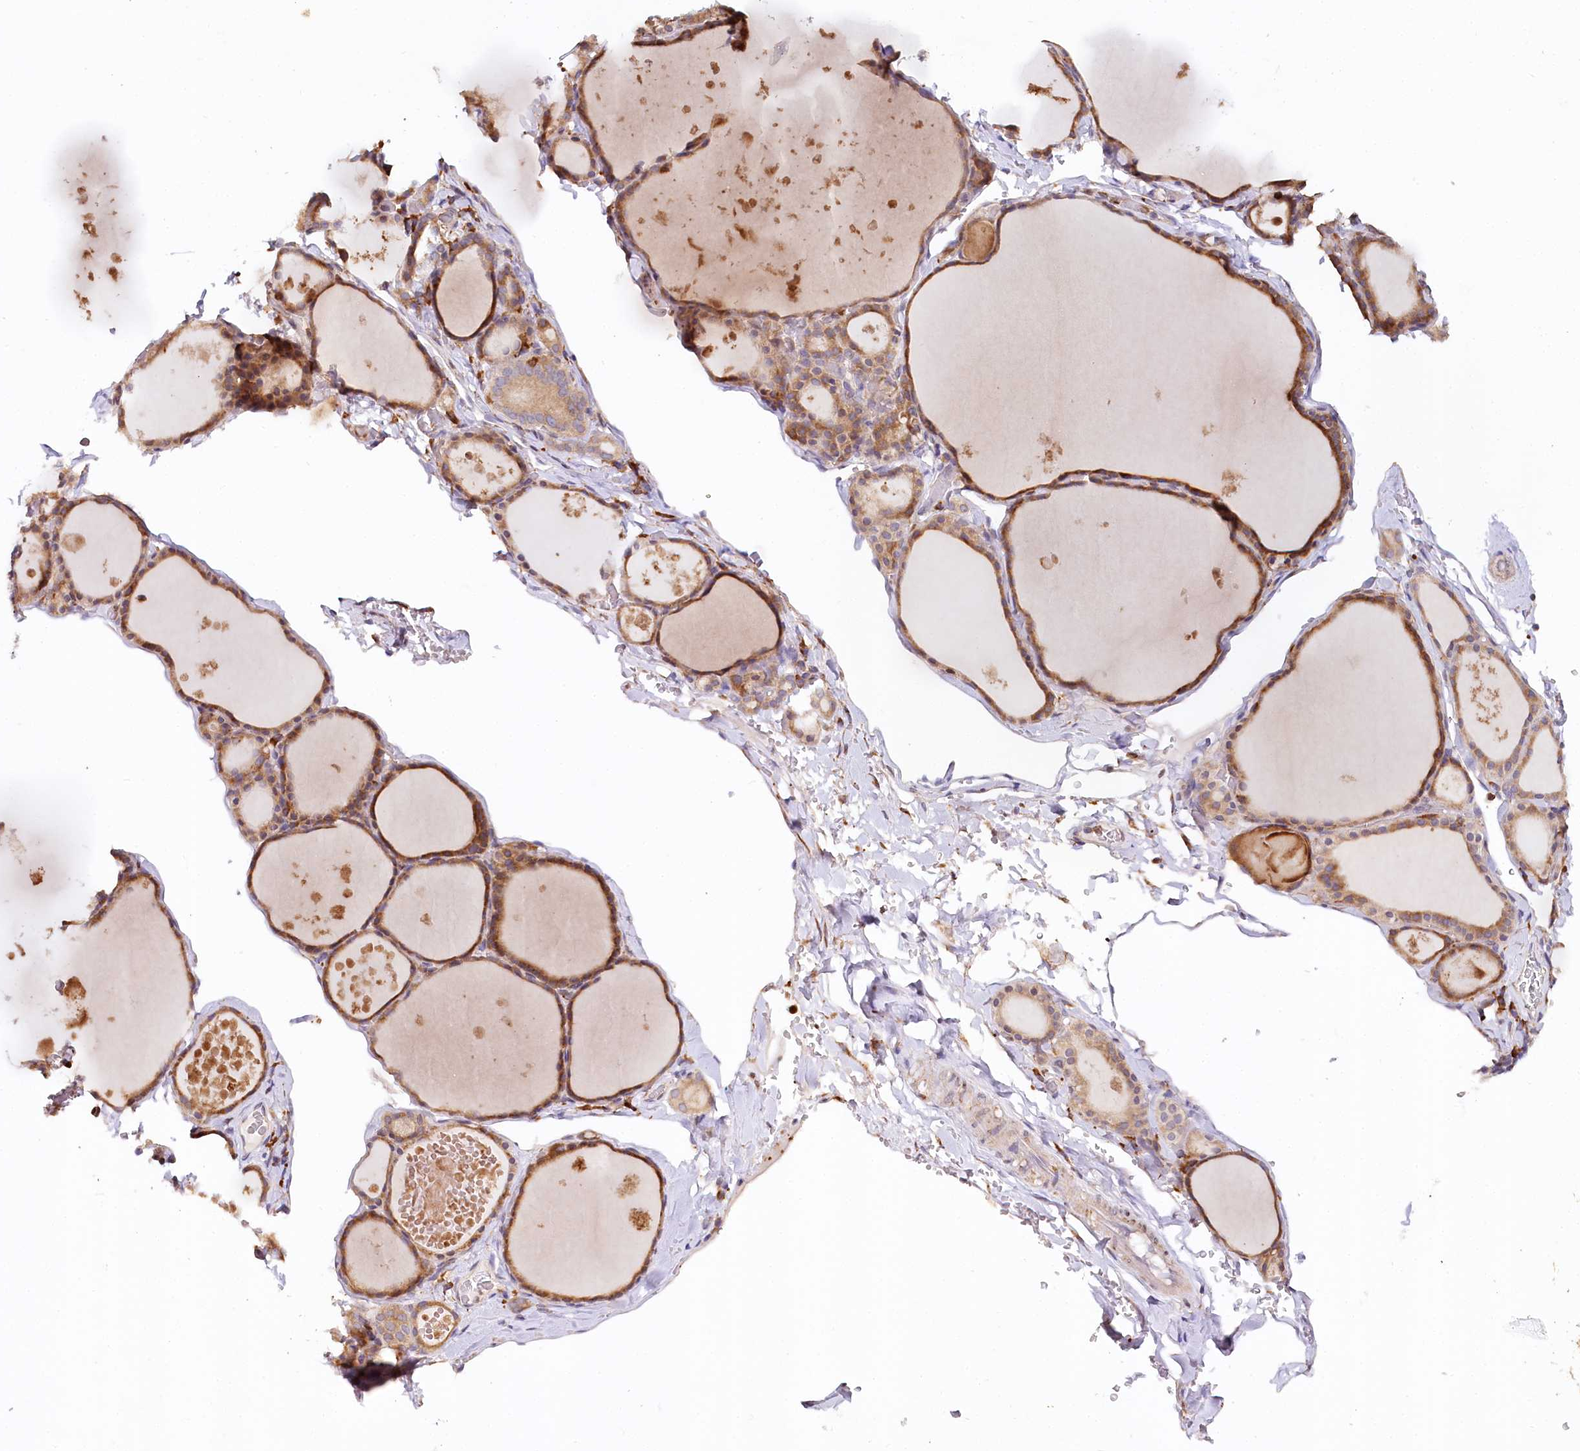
{"staining": {"intensity": "moderate", "quantity": ">75%", "location": "cytoplasmic/membranous"}, "tissue": "thyroid gland", "cell_type": "Glandular cells", "image_type": "normal", "snomed": [{"axis": "morphology", "description": "Normal tissue, NOS"}, {"axis": "topography", "description": "Thyroid gland"}], "caption": "Protein expression analysis of benign human thyroid gland reveals moderate cytoplasmic/membranous positivity in about >75% of glandular cells. (DAB (3,3'-diaminobenzidine) IHC, brown staining for protein, blue staining for nuclei).", "gene": "VEGFA", "patient": {"sex": "male", "age": 56}}